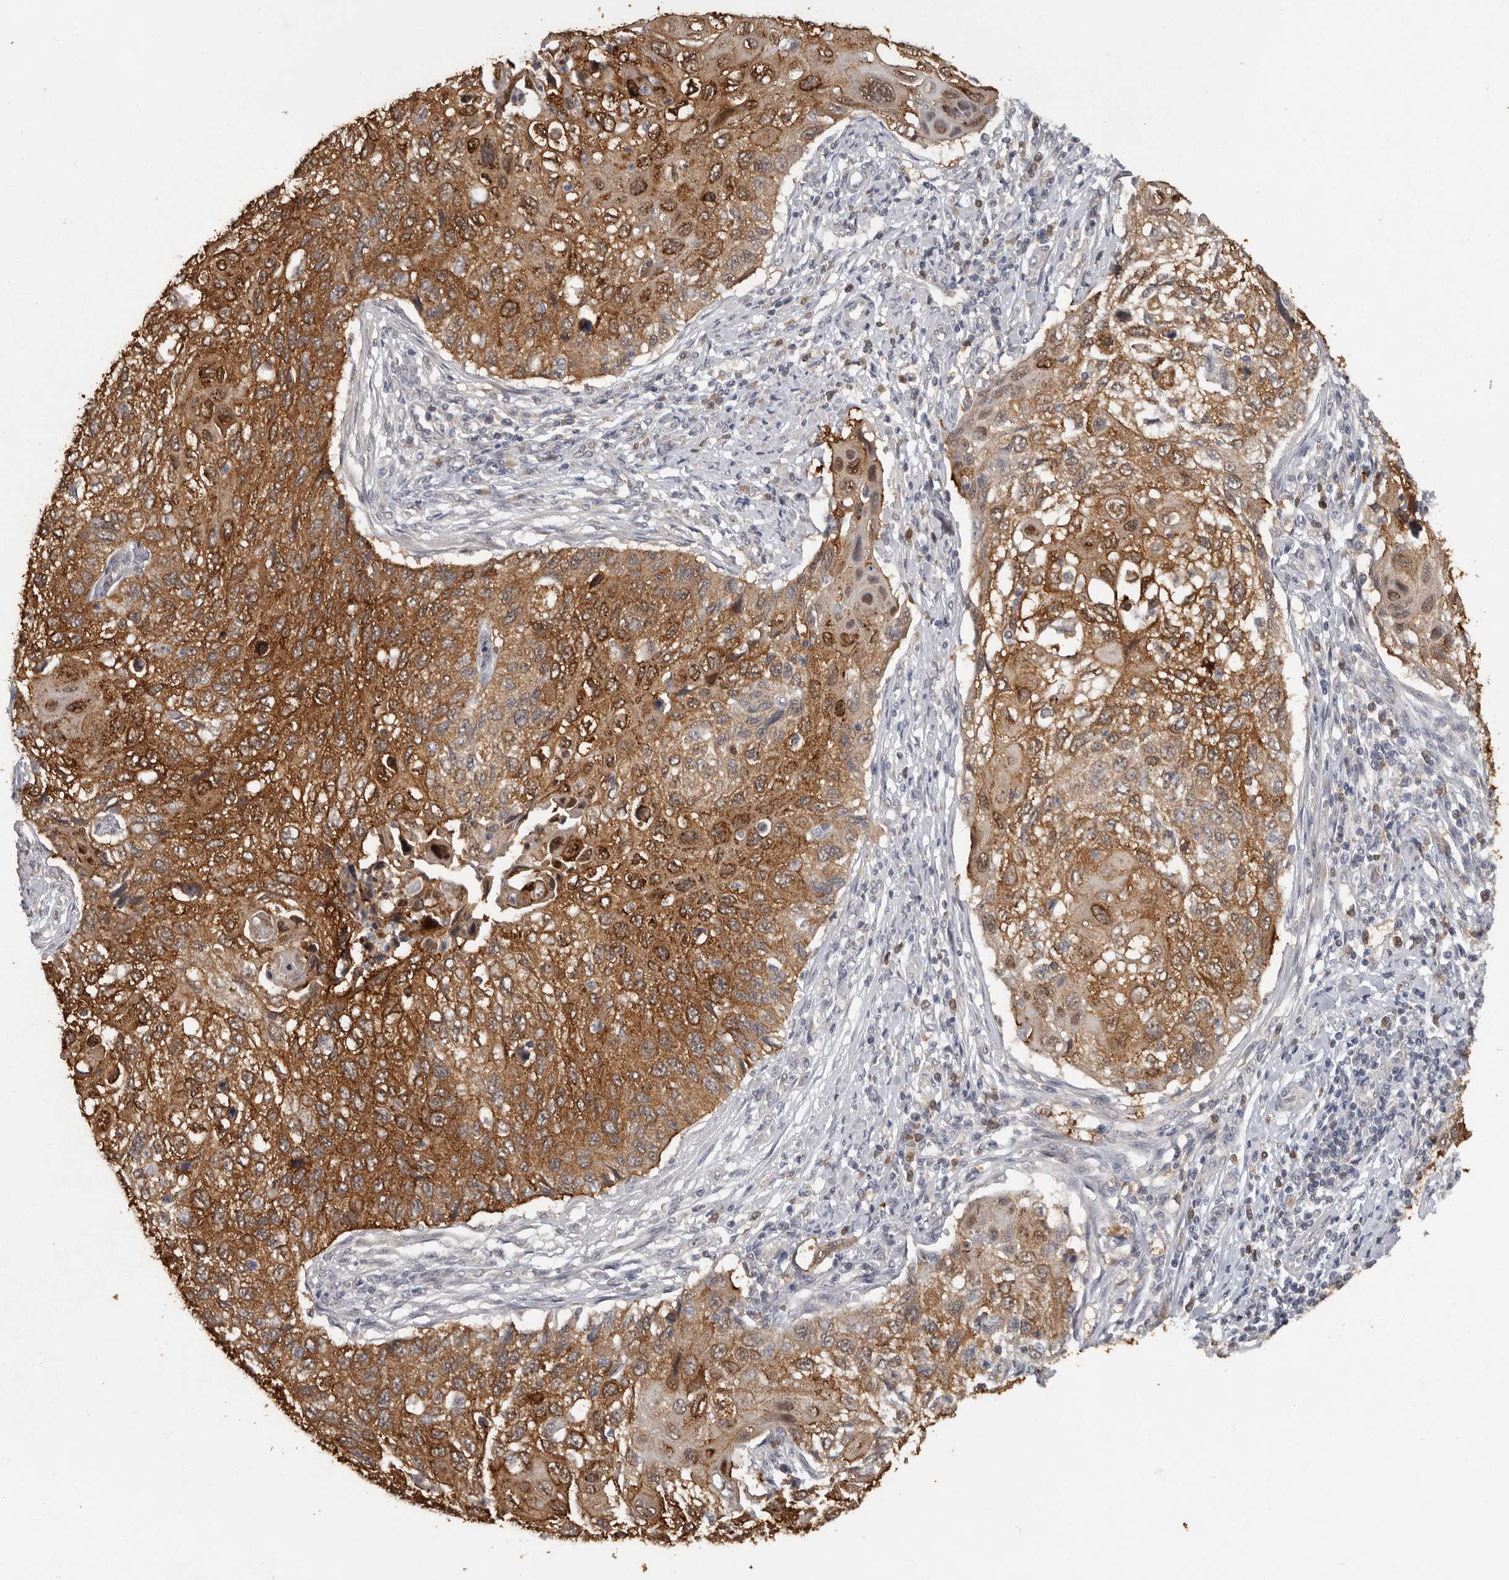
{"staining": {"intensity": "moderate", "quantity": ">75%", "location": "cytoplasmic/membranous,nuclear"}, "tissue": "cervical cancer", "cell_type": "Tumor cells", "image_type": "cancer", "snomed": [{"axis": "morphology", "description": "Squamous cell carcinoma, NOS"}, {"axis": "topography", "description": "Cervix"}], "caption": "An image of human squamous cell carcinoma (cervical) stained for a protein displays moderate cytoplasmic/membranous and nuclear brown staining in tumor cells. (DAB (3,3'-diaminobenzidine) IHC, brown staining for protein, blue staining for nuclei).", "gene": "MTF1", "patient": {"sex": "female", "age": 70}}